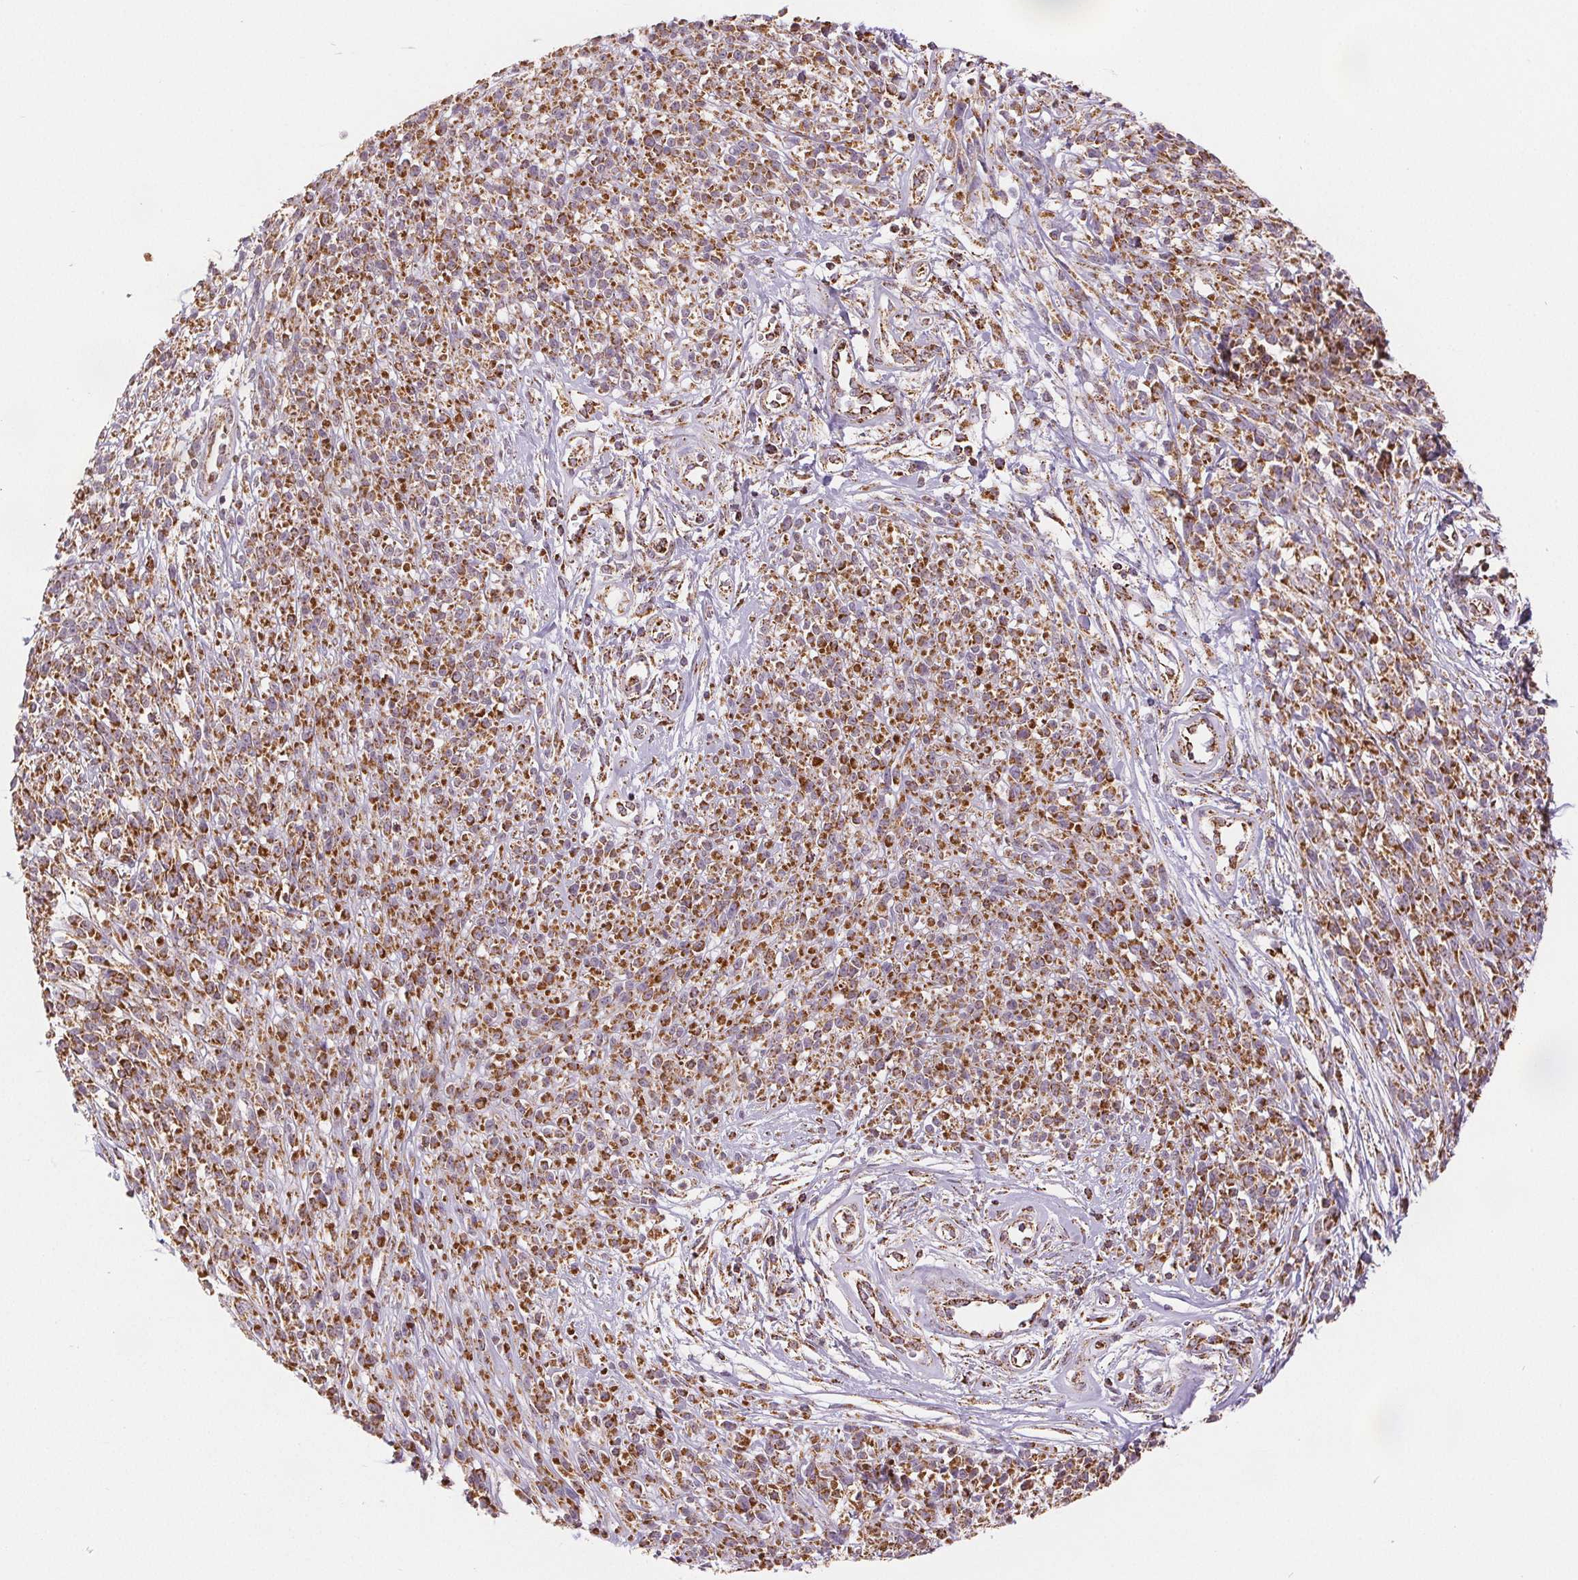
{"staining": {"intensity": "moderate", "quantity": ">75%", "location": "cytoplasmic/membranous"}, "tissue": "melanoma", "cell_type": "Tumor cells", "image_type": "cancer", "snomed": [{"axis": "morphology", "description": "Malignant melanoma, NOS"}, {"axis": "topography", "description": "Skin"}, {"axis": "topography", "description": "Skin of trunk"}], "caption": "Protein expression analysis of melanoma exhibits moderate cytoplasmic/membranous positivity in about >75% of tumor cells.", "gene": "SDHB", "patient": {"sex": "male", "age": 74}}